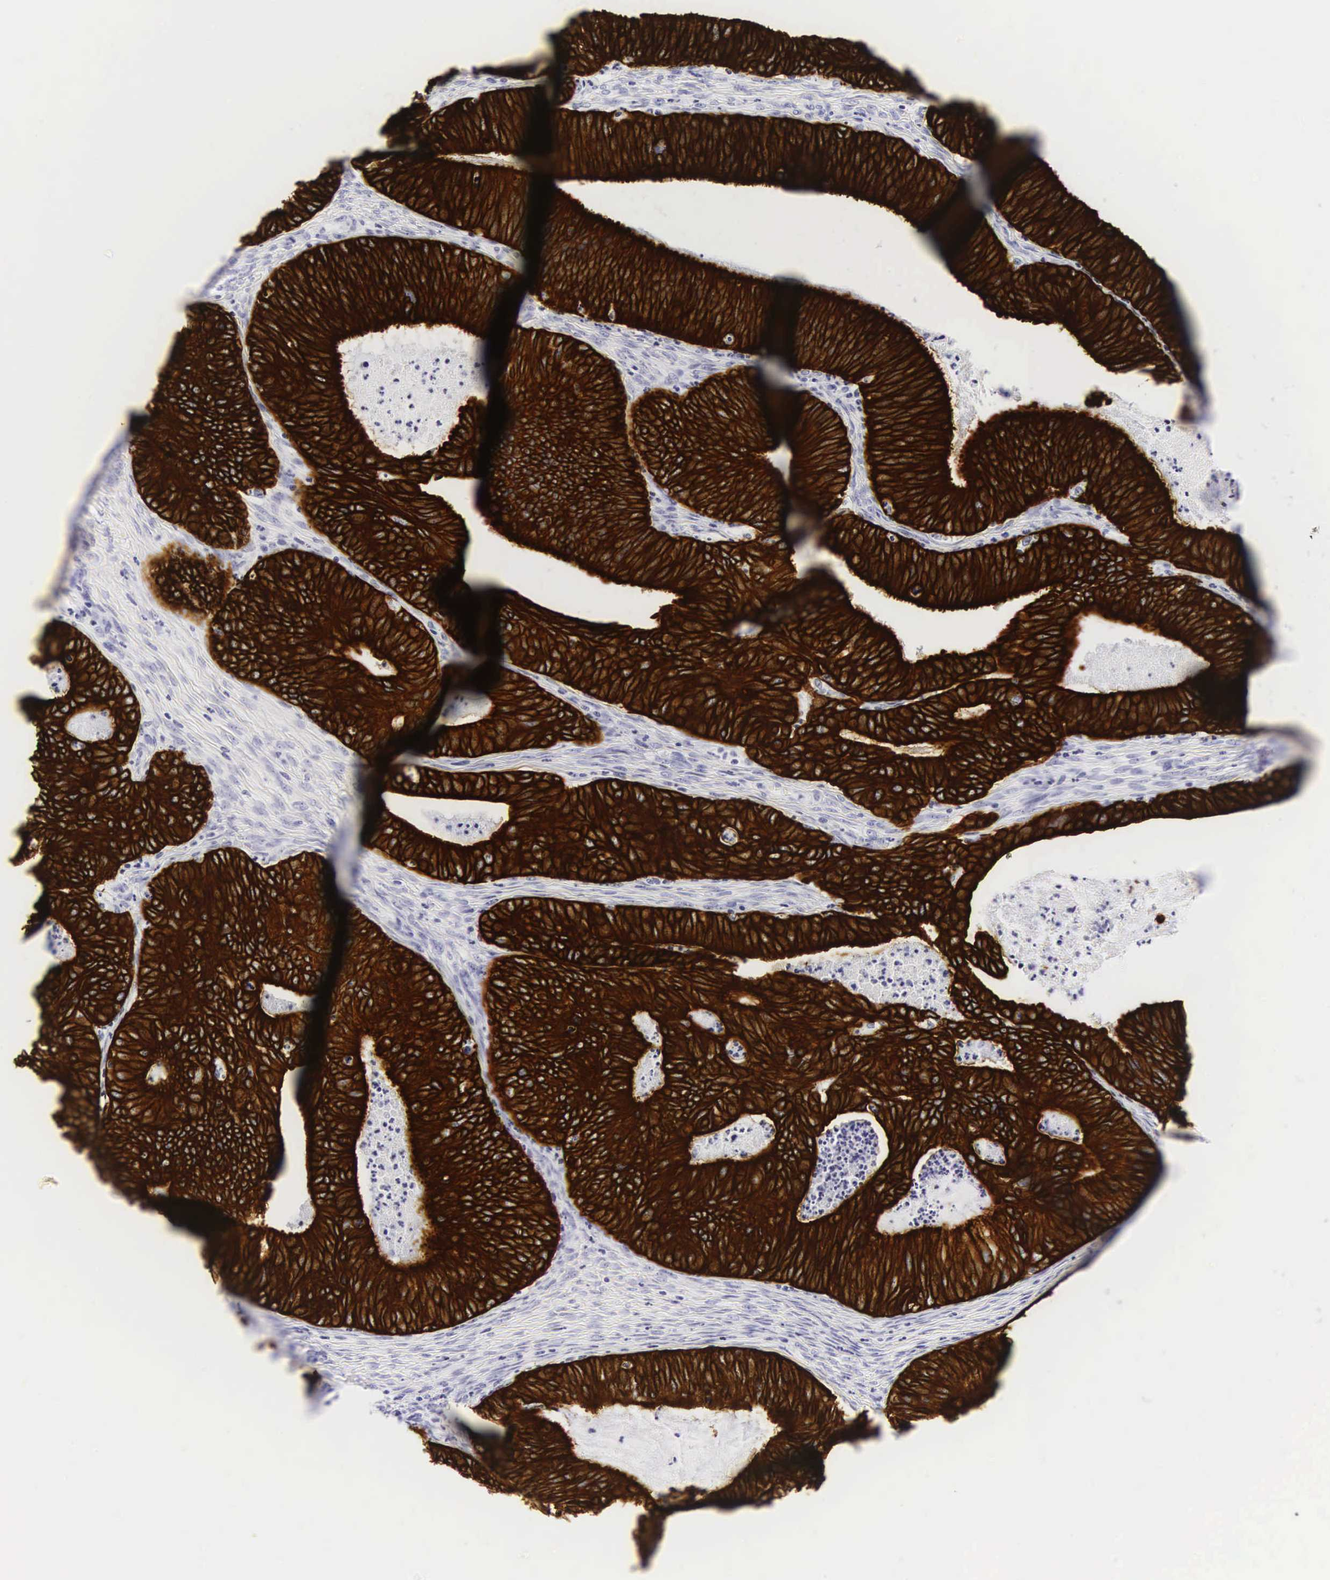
{"staining": {"intensity": "strong", "quantity": ">75%", "location": "cytoplasmic/membranous"}, "tissue": "ovarian cancer", "cell_type": "Tumor cells", "image_type": "cancer", "snomed": [{"axis": "morphology", "description": "Carcinoma, endometroid"}, {"axis": "topography", "description": "Ovary"}], "caption": "Brown immunohistochemical staining in human endometroid carcinoma (ovarian) demonstrates strong cytoplasmic/membranous expression in approximately >75% of tumor cells.", "gene": "KRT18", "patient": {"sex": "female", "age": 52}}